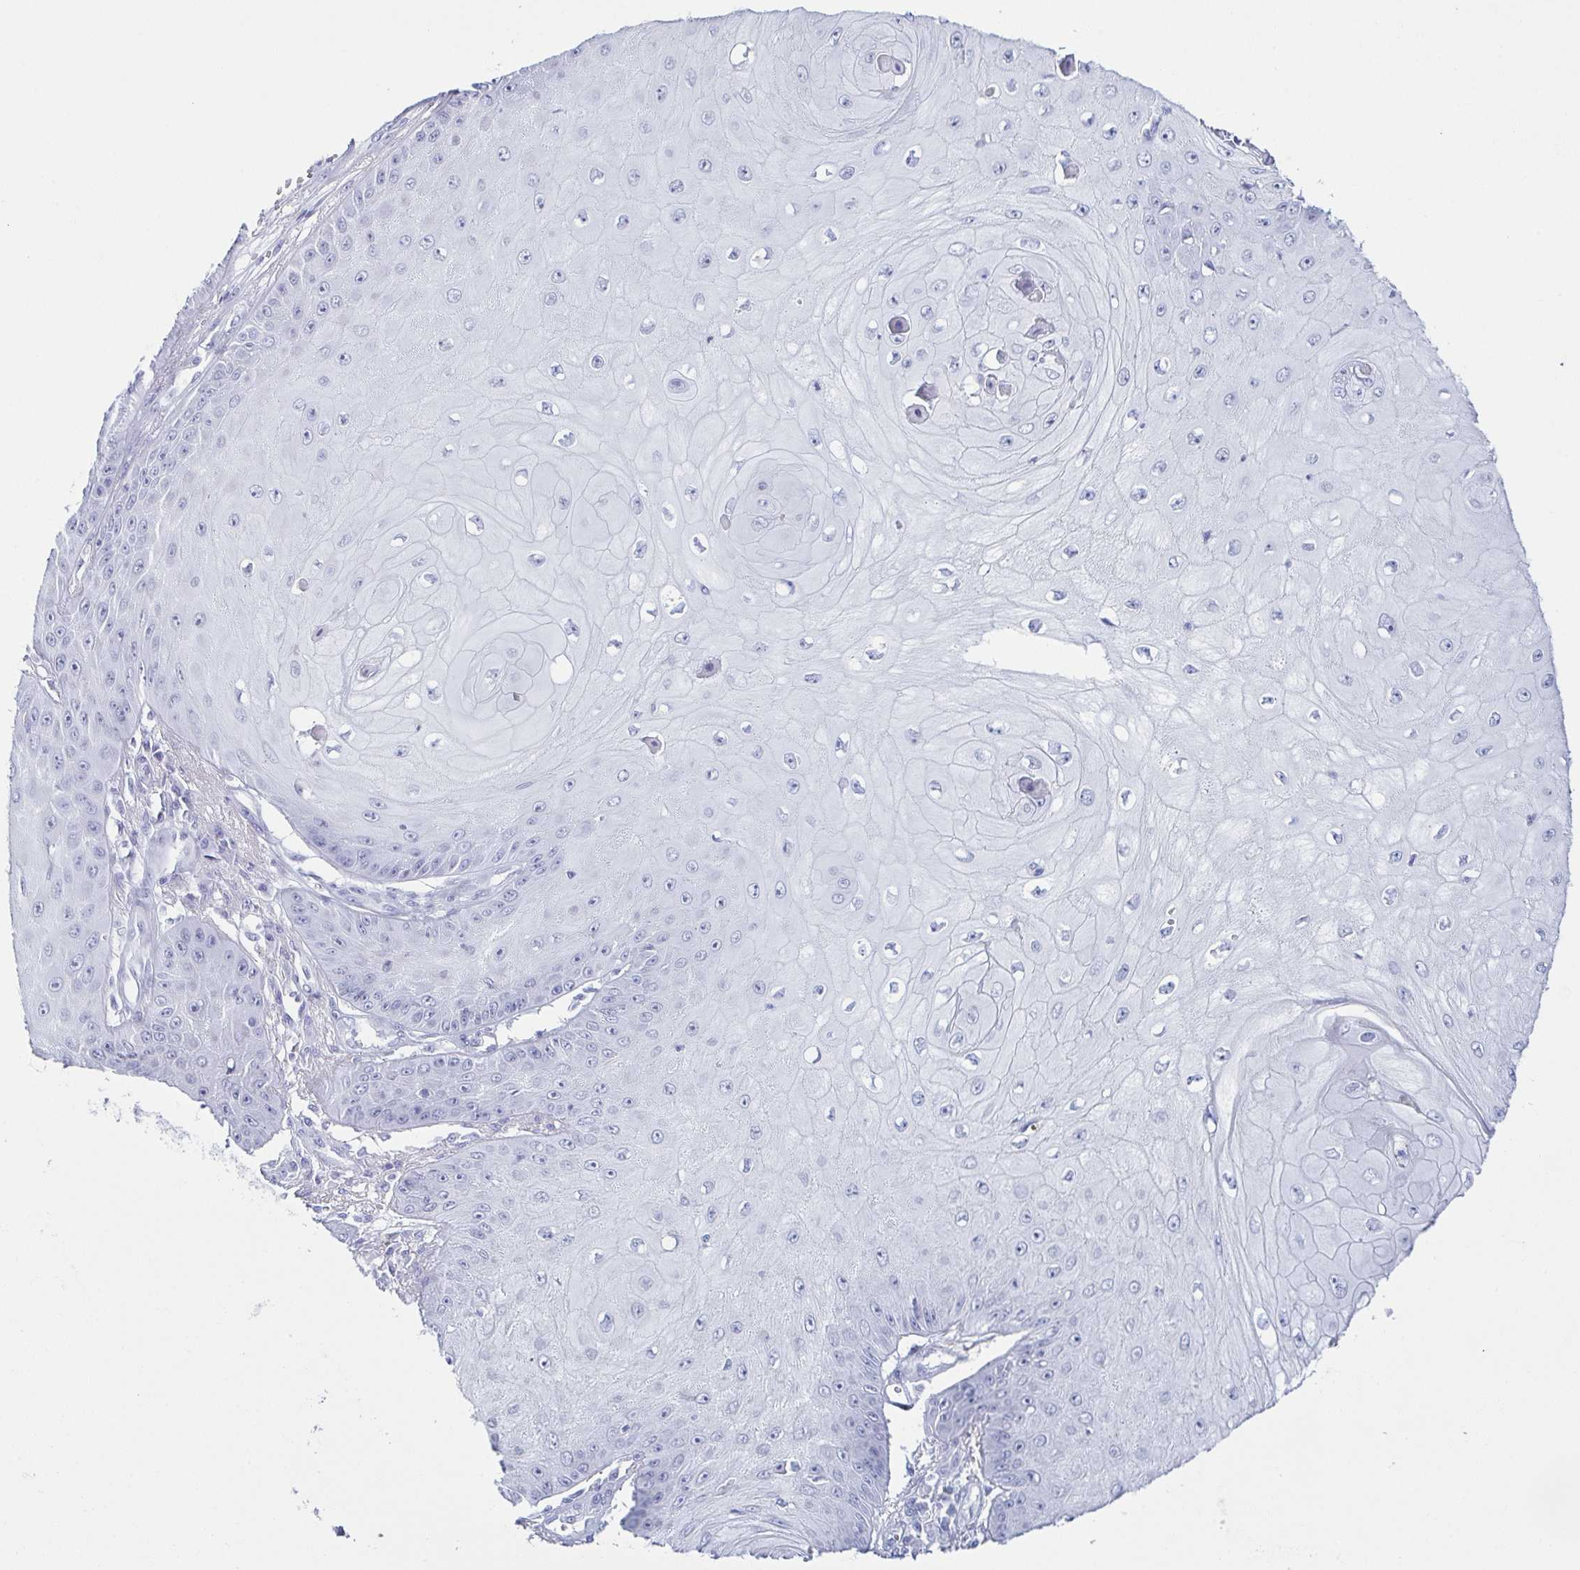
{"staining": {"intensity": "negative", "quantity": "none", "location": "none"}, "tissue": "skin cancer", "cell_type": "Tumor cells", "image_type": "cancer", "snomed": [{"axis": "morphology", "description": "Squamous cell carcinoma, NOS"}, {"axis": "topography", "description": "Skin"}], "caption": "This is an immunohistochemistry photomicrograph of skin squamous cell carcinoma. There is no staining in tumor cells.", "gene": "ZG16B", "patient": {"sex": "male", "age": 70}}